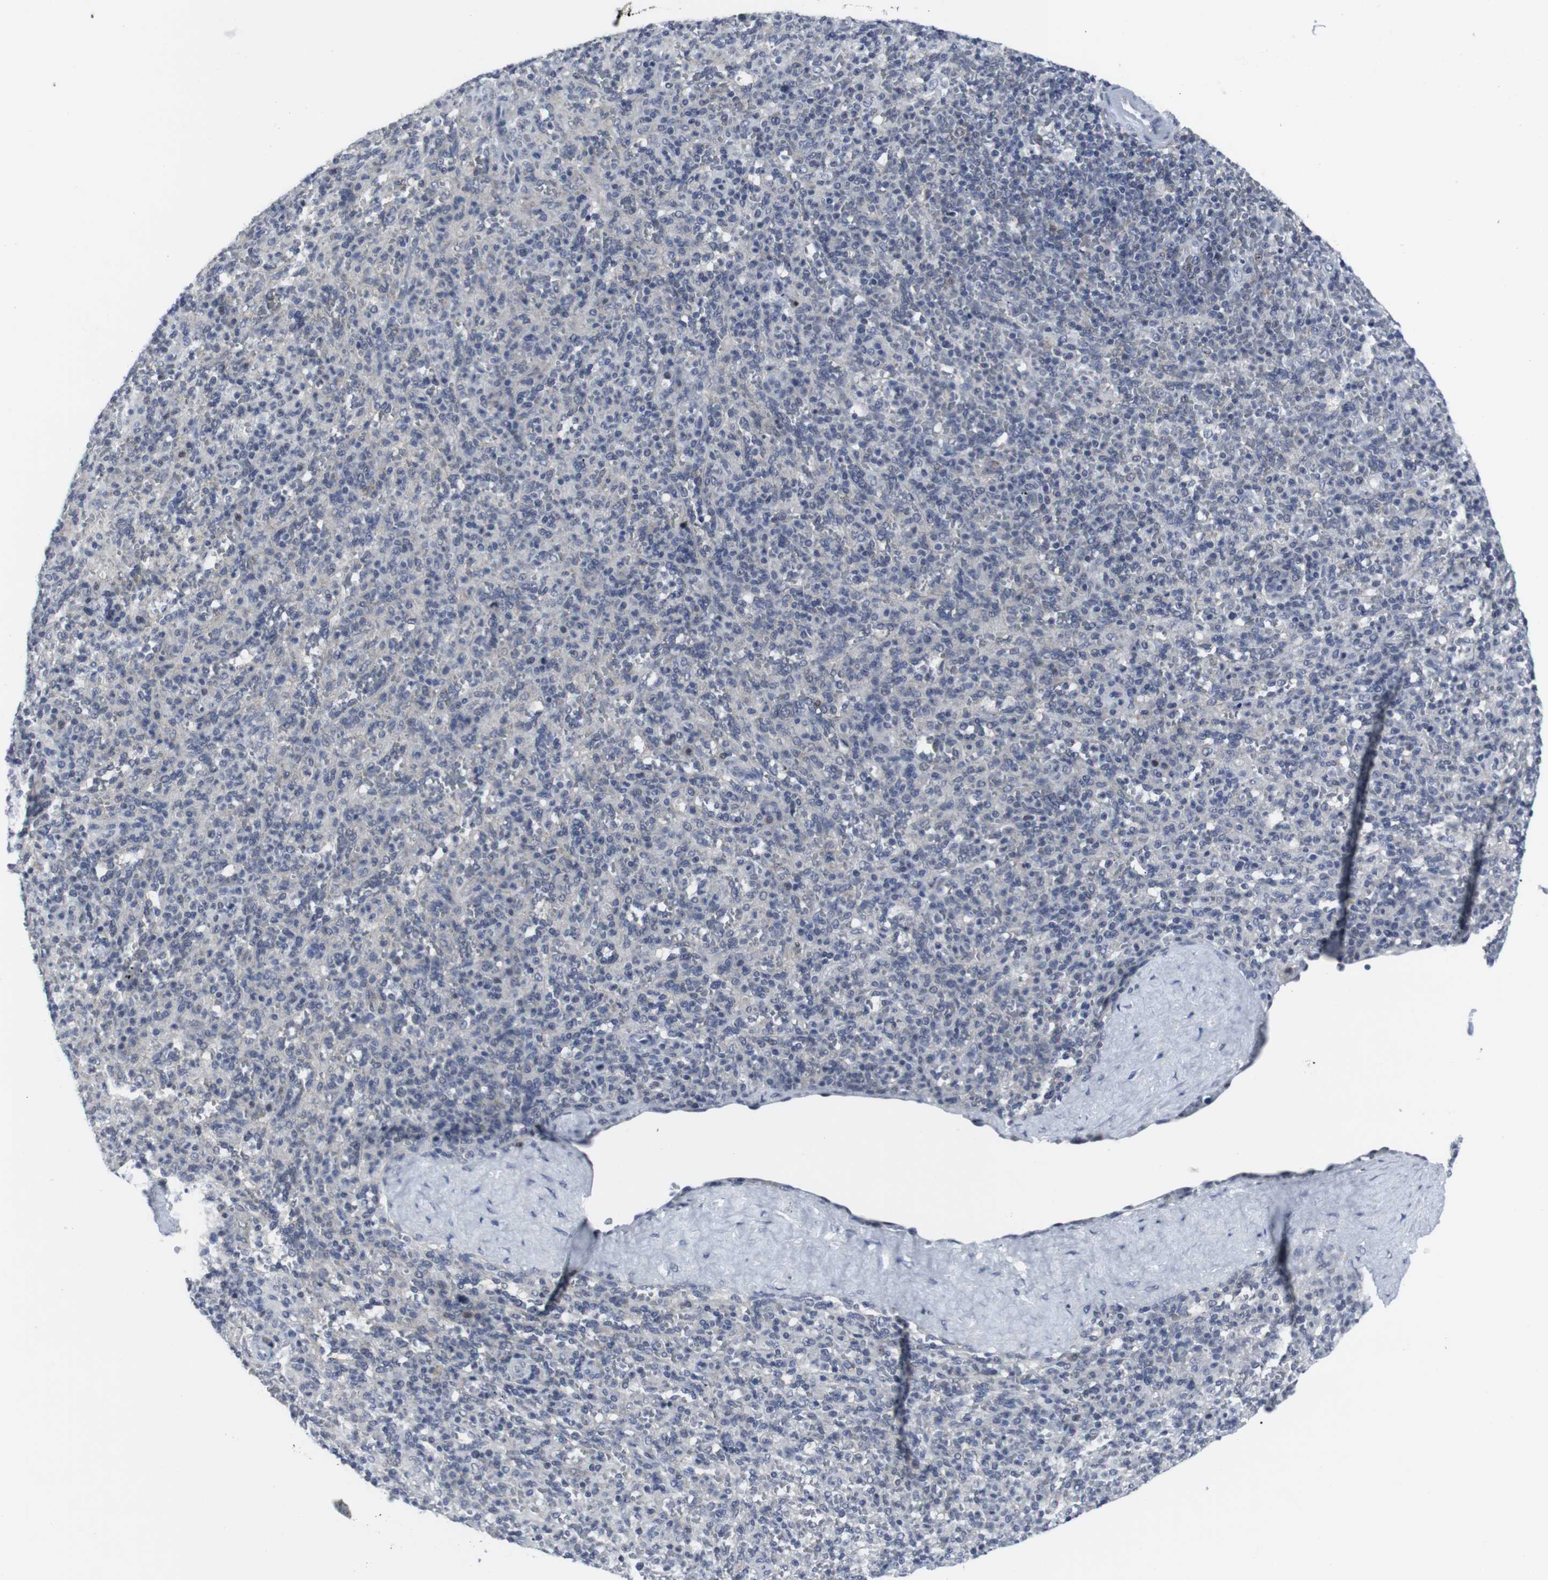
{"staining": {"intensity": "negative", "quantity": "none", "location": "none"}, "tissue": "spleen", "cell_type": "Cells in red pulp", "image_type": "normal", "snomed": [{"axis": "morphology", "description": "Normal tissue, NOS"}, {"axis": "topography", "description": "Spleen"}], "caption": "An image of spleen stained for a protein reveals no brown staining in cells in red pulp. (Brightfield microscopy of DAB immunohistochemistry (IHC) at high magnification).", "gene": "GEMIN2", "patient": {"sex": "male", "age": 36}}